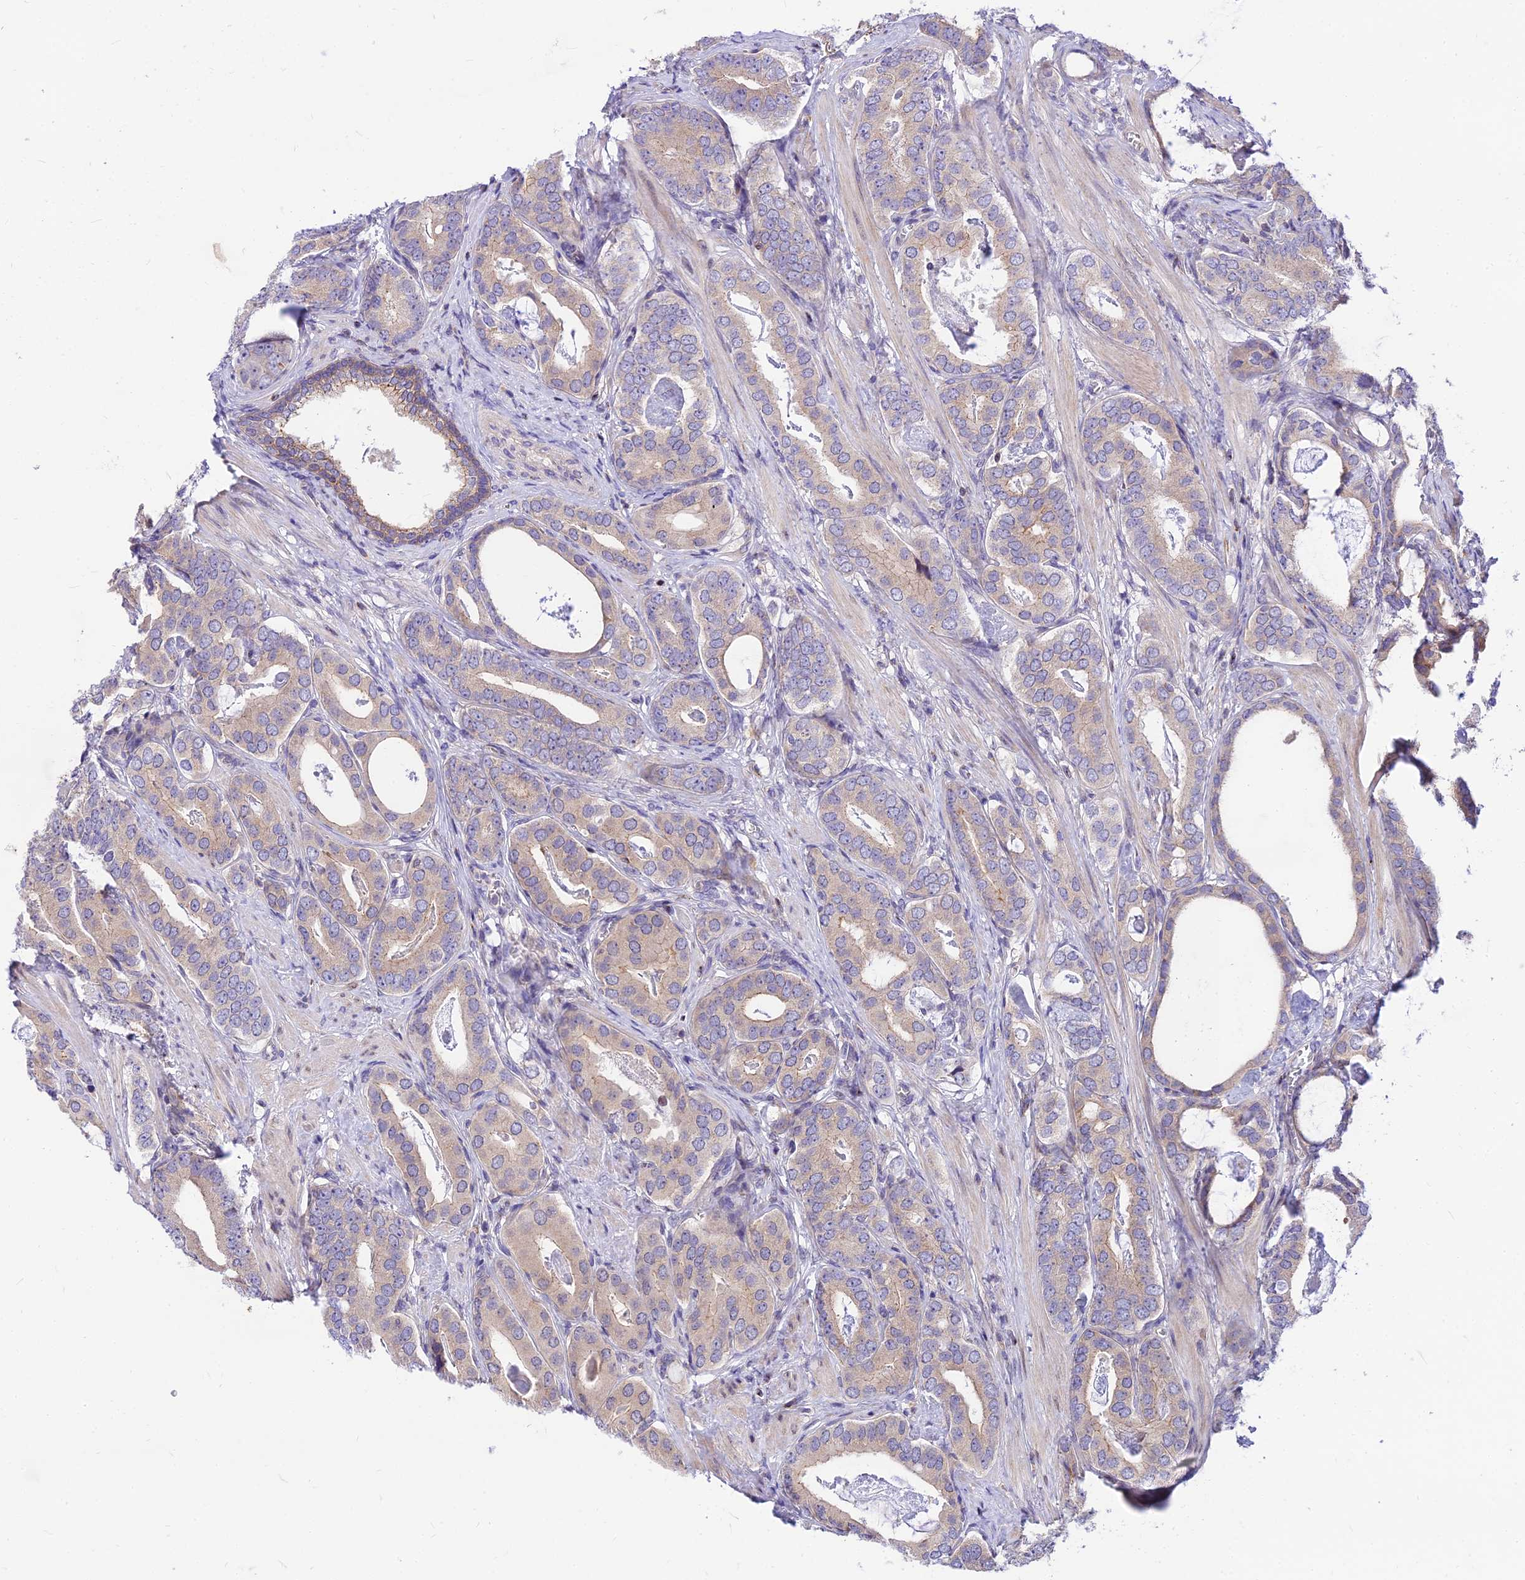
{"staining": {"intensity": "weak", "quantity": "25%-75%", "location": "cytoplasmic/membranous"}, "tissue": "prostate cancer", "cell_type": "Tumor cells", "image_type": "cancer", "snomed": [{"axis": "morphology", "description": "Adenocarcinoma, Low grade"}, {"axis": "topography", "description": "Prostate"}], "caption": "This is an image of IHC staining of low-grade adenocarcinoma (prostate), which shows weak staining in the cytoplasmic/membranous of tumor cells.", "gene": "C6orf132", "patient": {"sex": "male", "age": 71}}